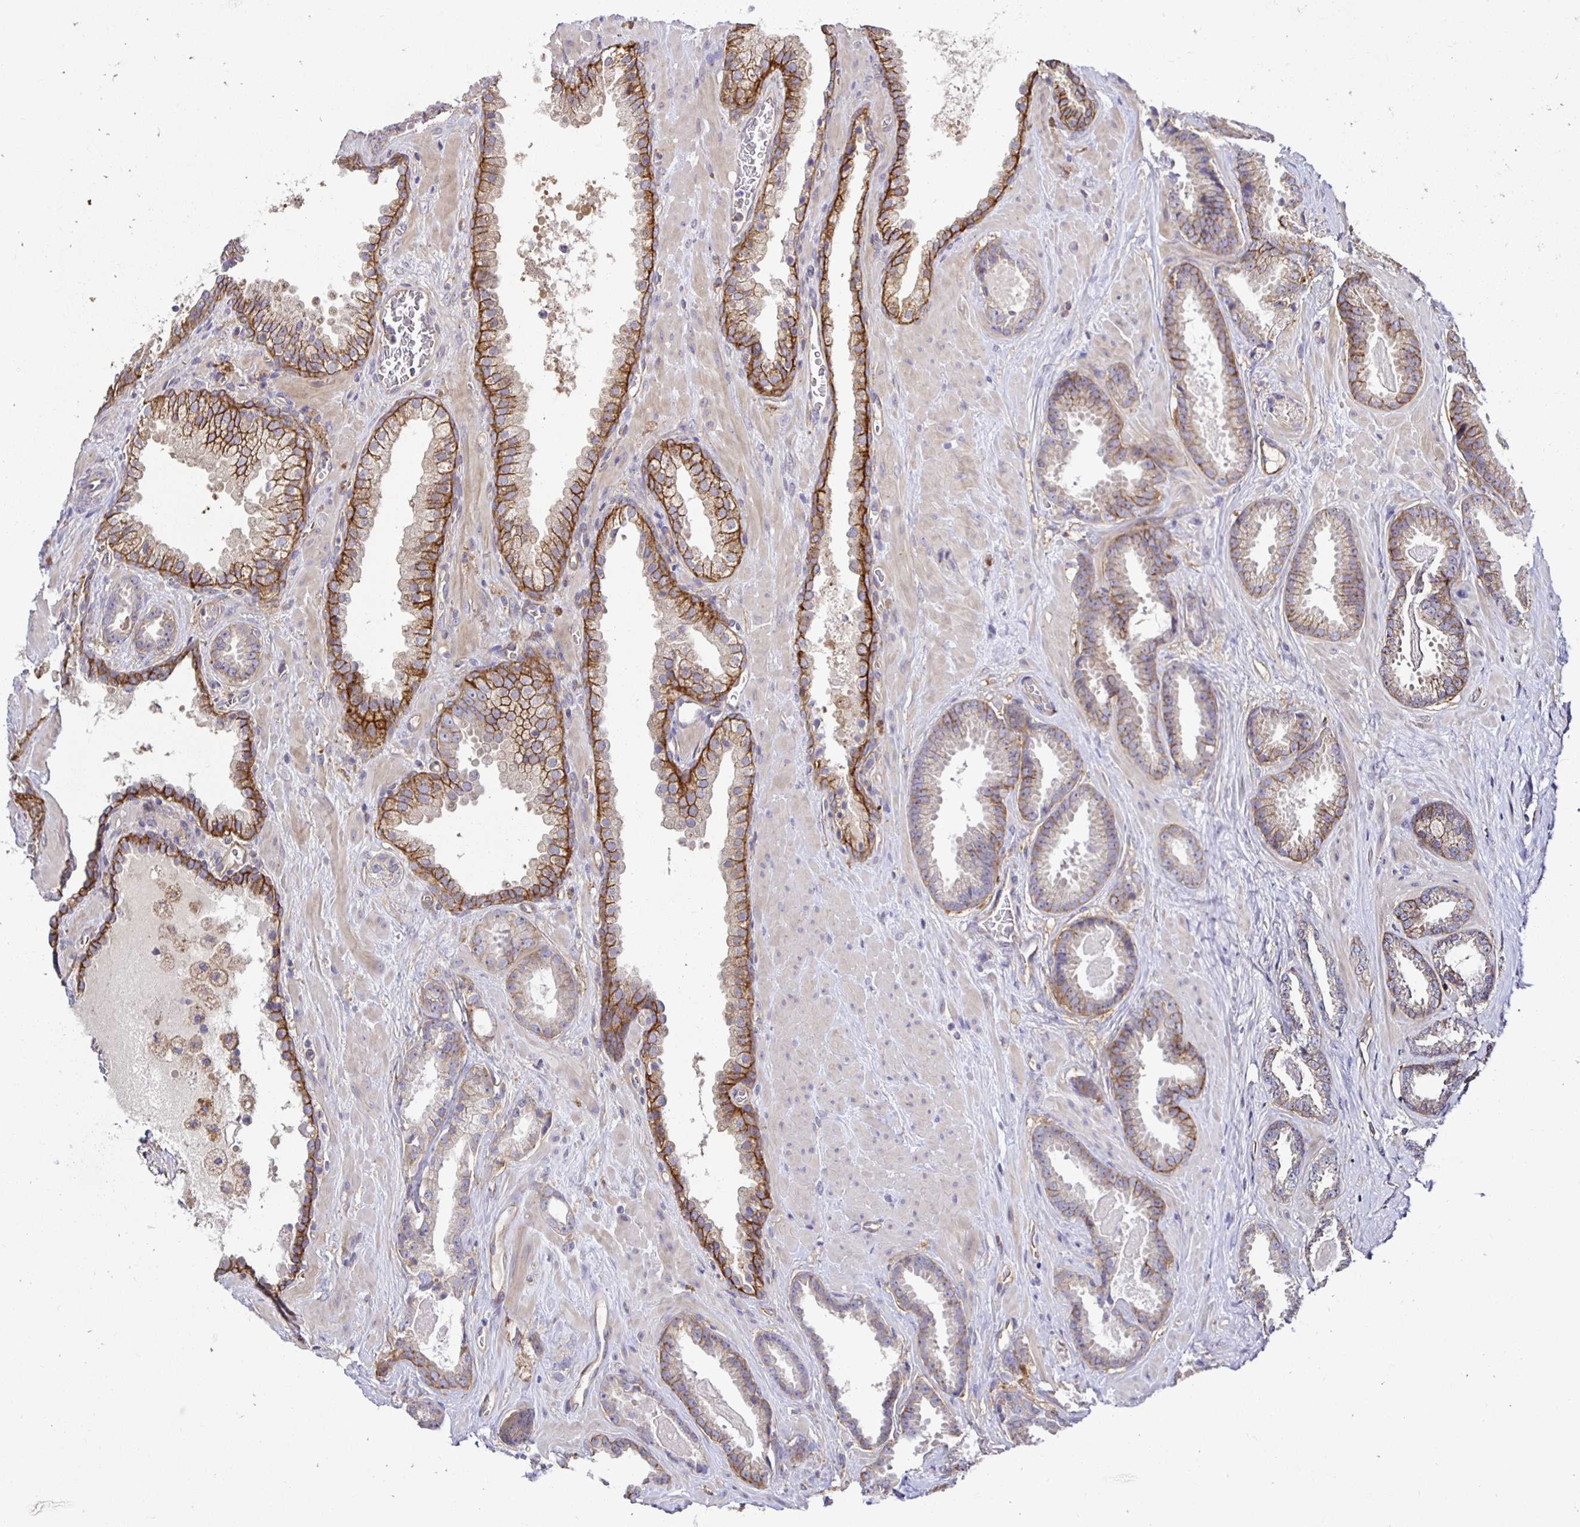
{"staining": {"intensity": "moderate", "quantity": "25%-75%", "location": "cytoplasmic/membranous"}, "tissue": "prostate cancer", "cell_type": "Tumor cells", "image_type": "cancer", "snomed": [{"axis": "morphology", "description": "Adenocarcinoma, Low grade"}, {"axis": "topography", "description": "Prostate"}], "caption": "Immunohistochemical staining of prostate low-grade adenocarcinoma demonstrates medium levels of moderate cytoplasmic/membranous positivity in about 25%-75% of tumor cells.", "gene": "SLC9A1", "patient": {"sex": "male", "age": 62}}